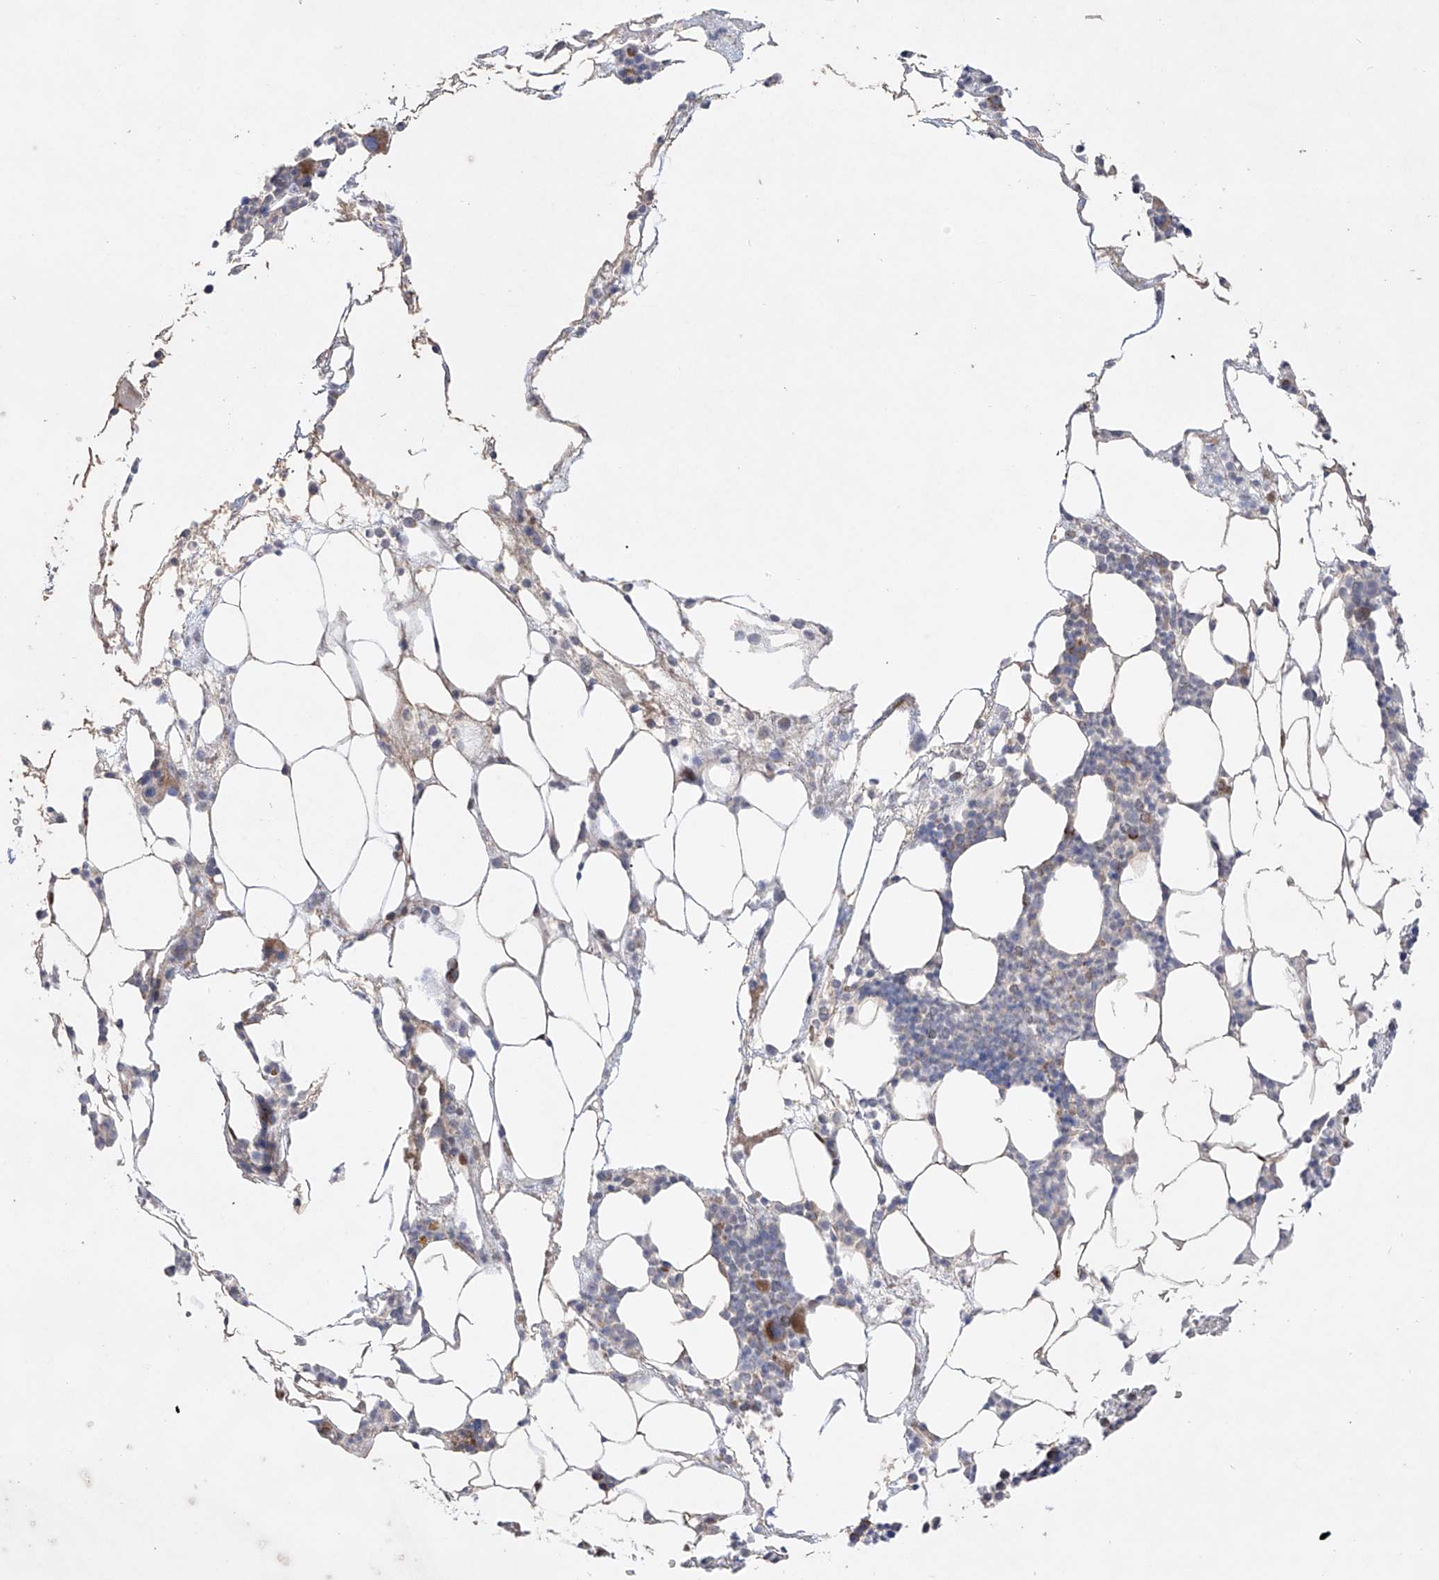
{"staining": {"intensity": "moderate", "quantity": "<25%", "location": "cytoplasmic/membranous"}, "tissue": "bone marrow", "cell_type": "Hematopoietic cells", "image_type": "normal", "snomed": [{"axis": "morphology", "description": "Normal tissue, NOS"}, {"axis": "morphology", "description": "Inflammation, NOS"}, {"axis": "topography", "description": "Bone marrow"}], "caption": "This photomicrograph exhibits immunohistochemistry (IHC) staining of benign human bone marrow, with low moderate cytoplasmic/membranous expression in approximately <25% of hematopoietic cells.", "gene": "YKT6", "patient": {"sex": "female", "age": 78}}